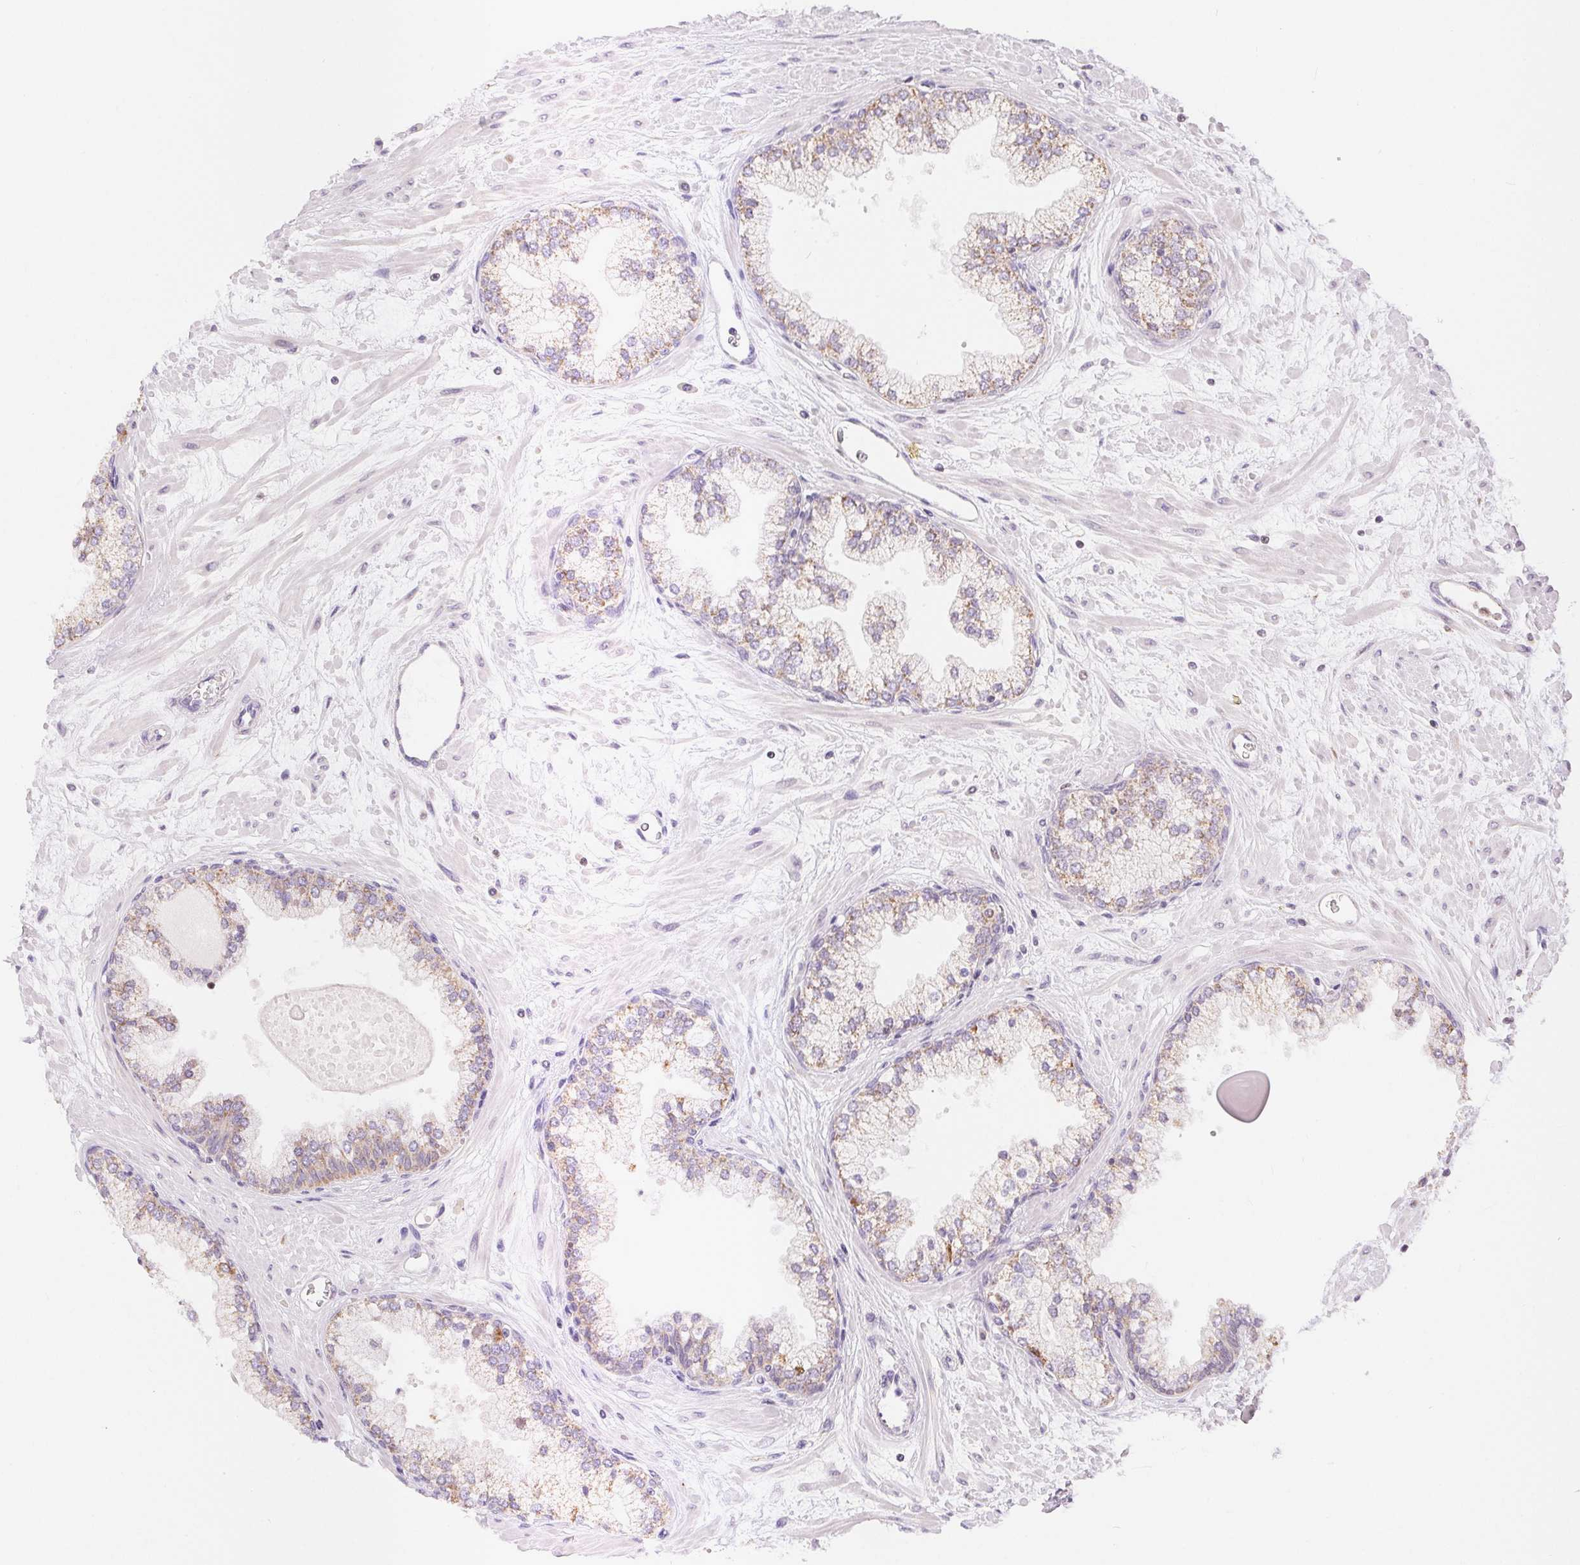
{"staining": {"intensity": "weak", "quantity": "25%-75%", "location": "cytoplasmic/membranous"}, "tissue": "prostate", "cell_type": "Glandular cells", "image_type": "normal", "snomed": [{"axis": "morphology", "description": "Normal tissue, NOS"}, {"axis": "topography", "description": "Prostate"}, {"axis": "topography", "description": "Peripheral nerve tissue"}], "caption": "DAB immunohistochemical staining of unremarkable prostate exhibits weak cytoplasmic/membranous protein expression in about 25%-75% of glandular cells. (IHC, brightfield microscopy, high magnification).", "gene": "POU2F2", "patient": {"sex": "male", "age": 61}}